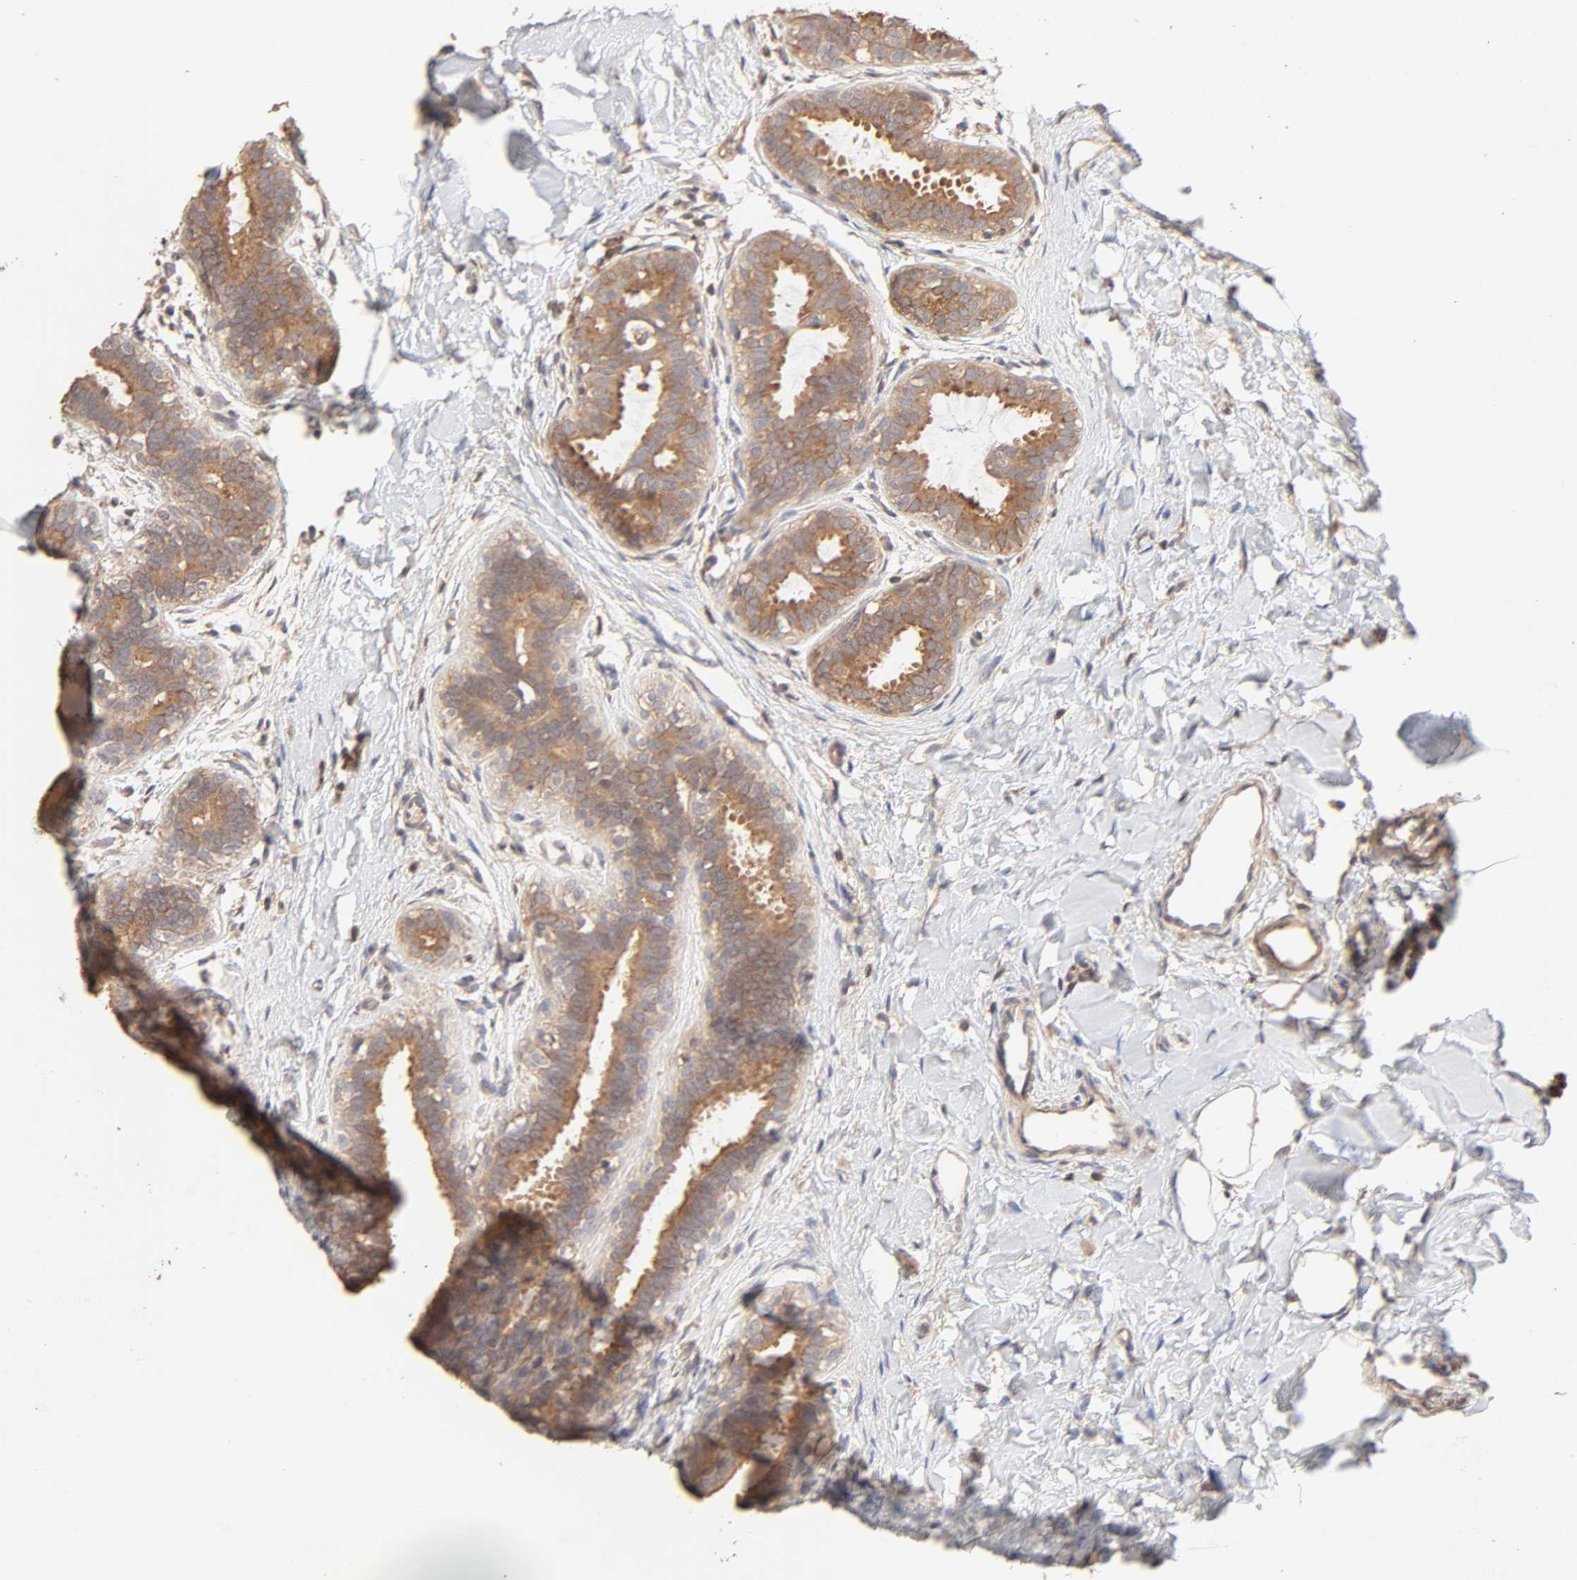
{"staining": {"intensity": "moderate", "quantity": ">75%", "location": "cytoplasmic/membranous"}, "tissue": "breast cancer", "cell_type": "Tumor cells", "image_type": "cancer", "snomed": [{"axis": "morphology", "description": "Lobular carcinoma, in situ"}, {"axis": "morphology", "description": "Lobular carcinoma"}, {"axis": "topography", "description": "Breast"}], "caption": "This image demonstrates immunohistochemistry staining of lobular carcinoma (breast), with medium moderate cytoplasmic/membranous expression in approximately >75% of tumor cells.", "gene": "AP1G2", "patient": {"sex": "female", "age": 41}}